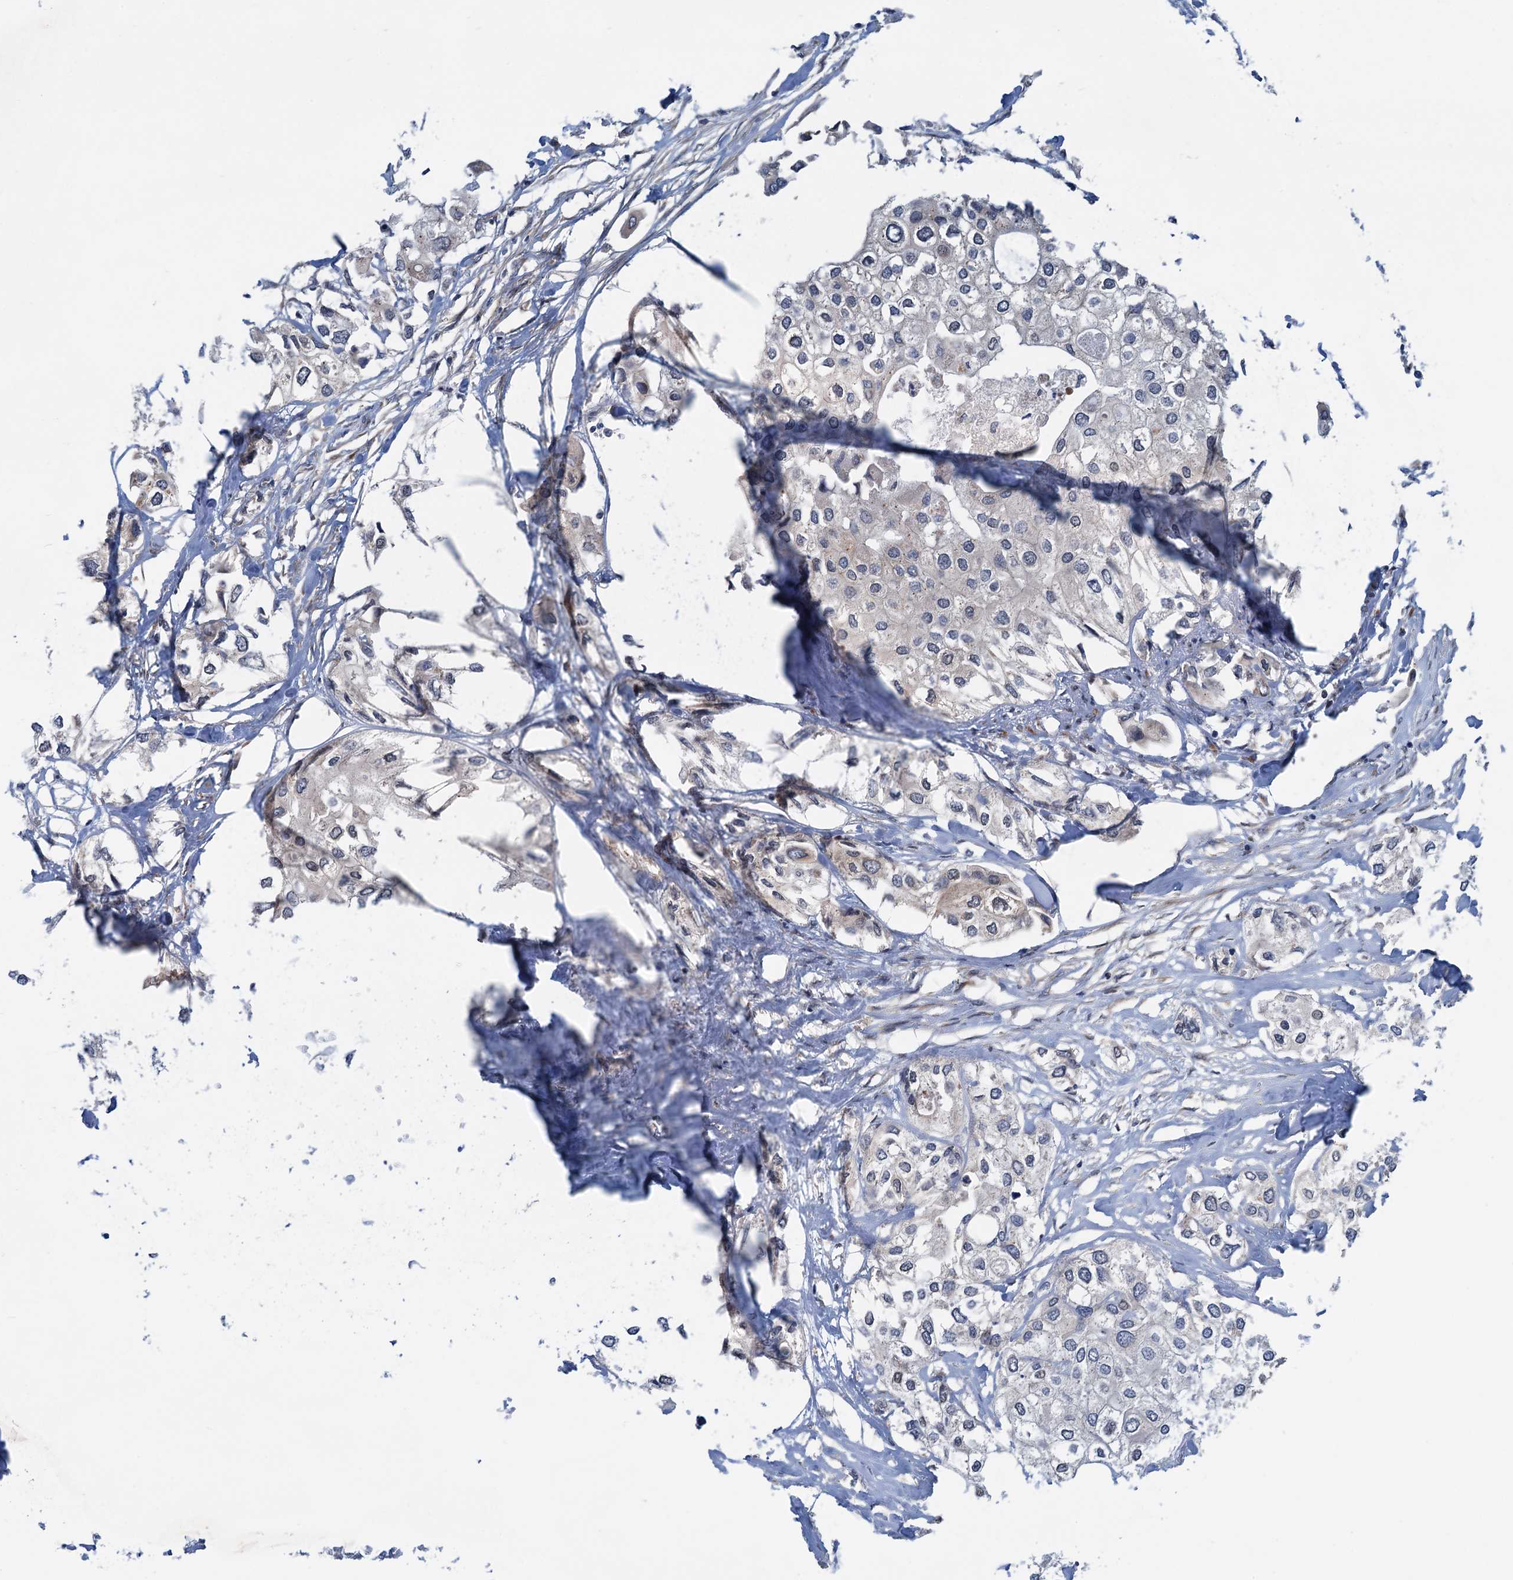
{"staining": {"intensity": "weak", "quantity": "<25%", "location": "cytoplasmic/membranous,nuclear"}, "tissue": "urothelial cancer", "cell_type": "Tumor cells", "image_type": "cancer", "snomed": [{"axis": "morphology", "description": "Urothelial carcinoma, High grade"}, {"axis": "topography", "description": "Urinary bladder"}], "caption": "The histopathology image demonstrates no staining of tumor cells in urothelial cancer. (DAB (3,3'-diaminobenzidine) immunohistochemistry (IHC) visualized using brightfield microscopy, high magnification).", "gene": "DYNC2I2", "patient": {"sex": "male", "age": 64}}